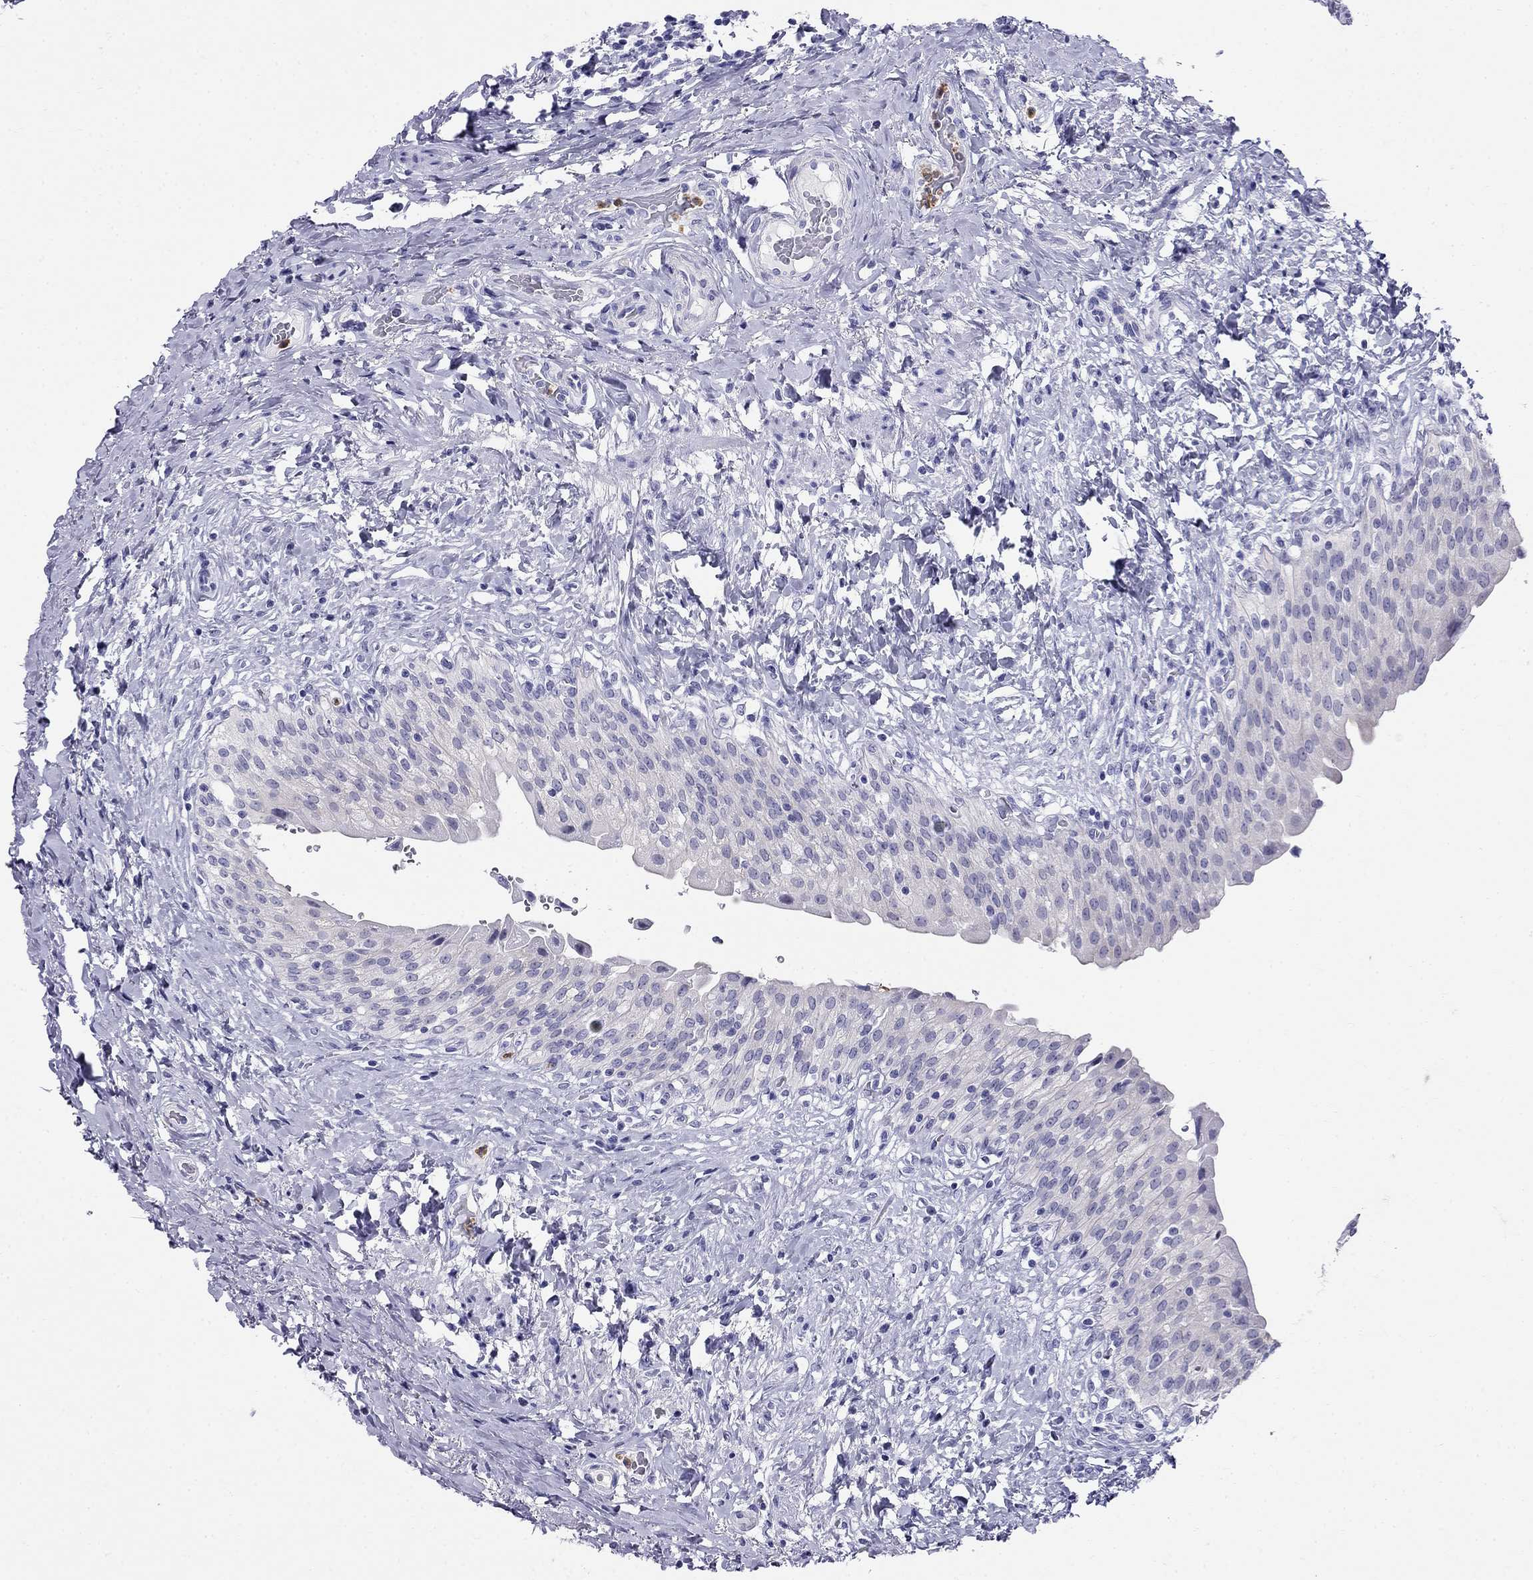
{"staining": {"intensity": "negative", "quantity": "none", "location": "none"}, "tissue": "urinary bladder", "cell_type": "Urothelial cells", "image_type": "normal", "snomed": [{"axis": "morphology", "description": "Normal tissue, NOS"}, {"axis": "morphology", "description": "Inflammation, NOS"}, {"axis": "topography", "description": "Urinary bladder"}], "caption": "DAB (3,3'-diaminobenzidine) immunohistochemical staining of normal urinary bladder reveals no significant expression in urothelial cells.", "gene": "PPP1R36", "patient": {"sex": "male", "age": 64}}